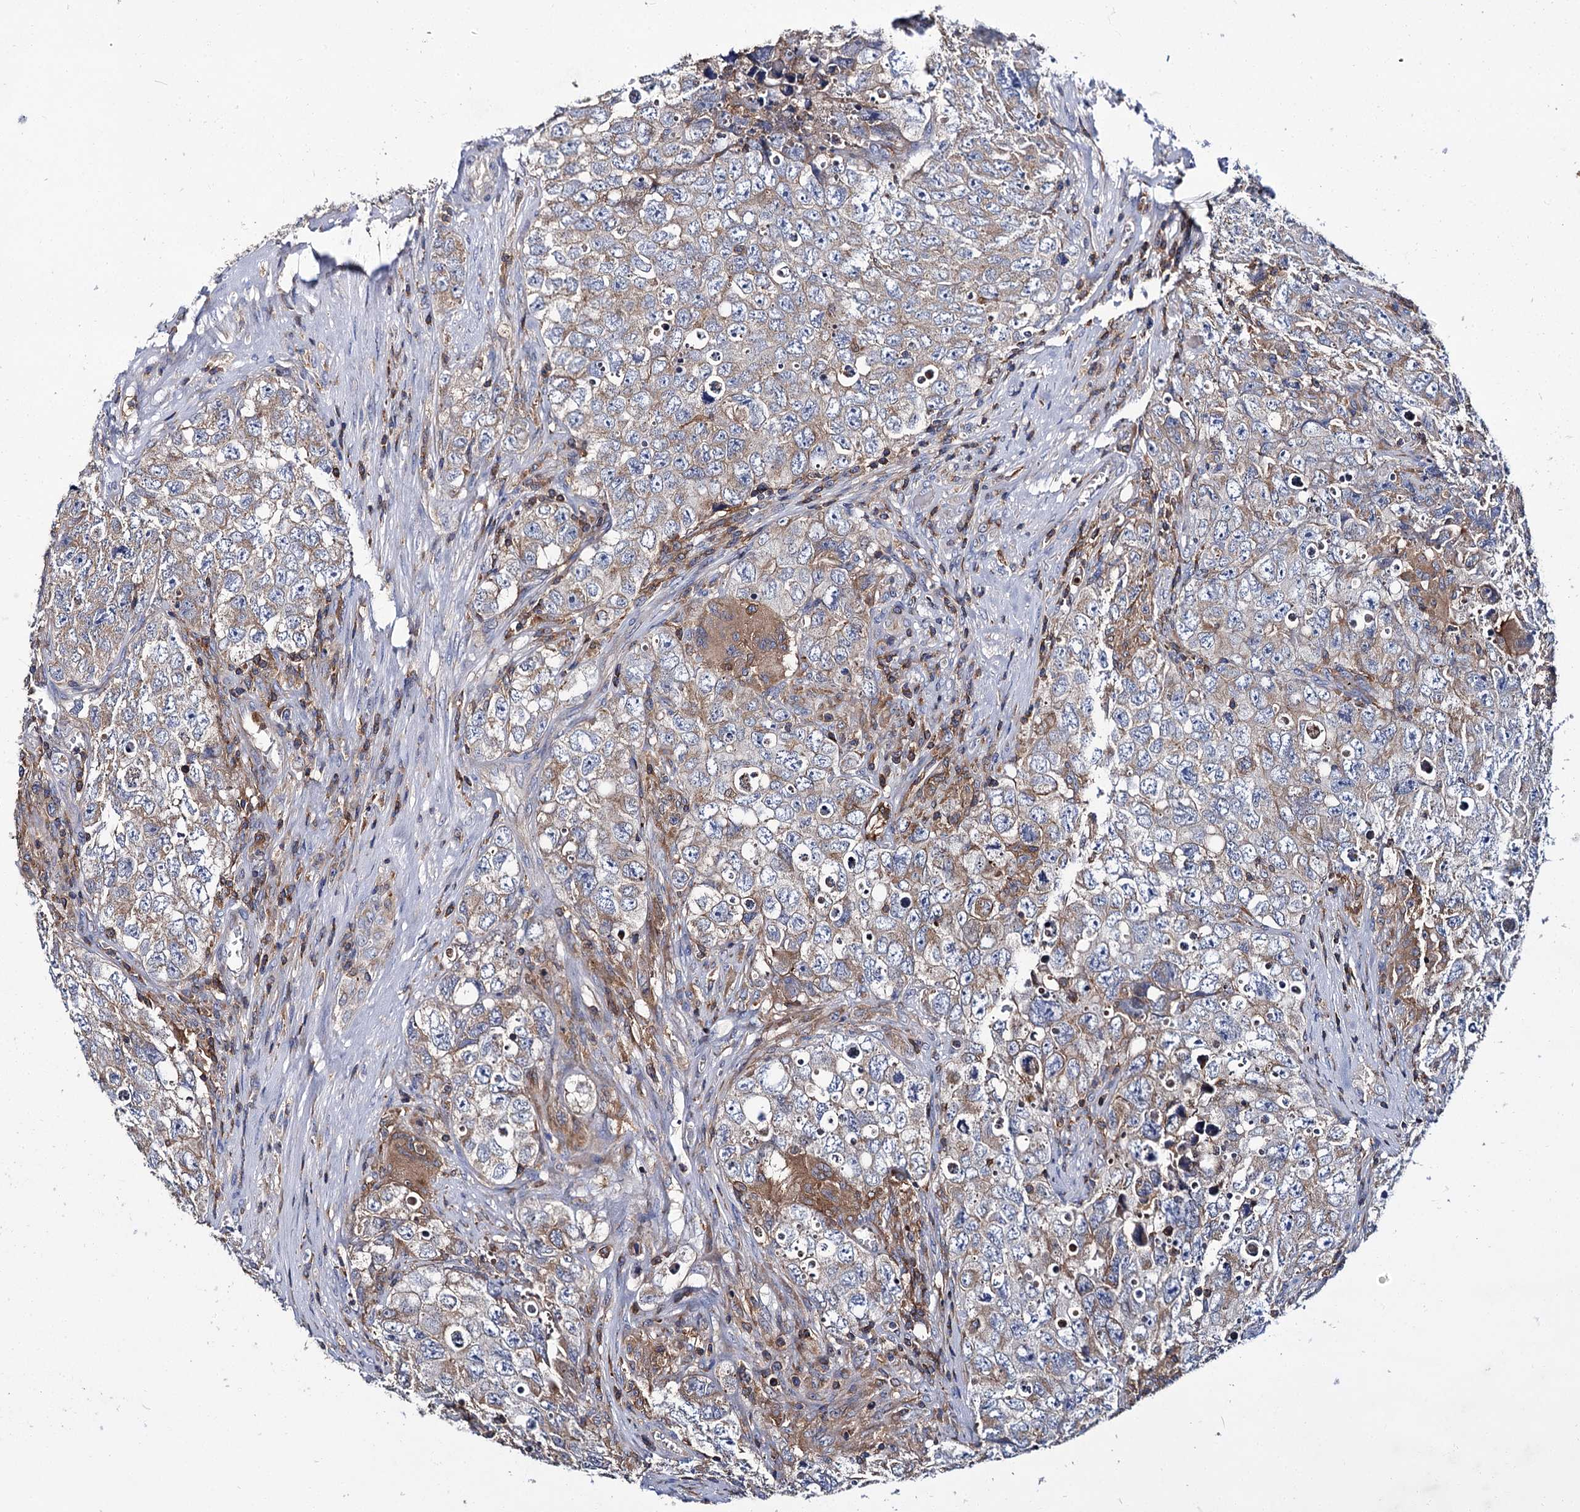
{"staining": {"intensity": "weak", "quantity": ">75%", "location": "cytoplasmic/membranous"}, "tissue": "testis cancer", "cell_type": "Tumor cells", "image_type": "cancer", "snomed": [{"axis": "morphology", "description": "Seminoma, NOS"}, {"axis": "morphology", "description": "Carcinoma, Embryonal, NOS"}, {"axis": "topography", "description": "Testis"}], "caption": "Testis cancer (embryonal carcinoma) tissue shows weak cytoplasmic/membranous staining in about >75% of tumor cells", "gene": "UBASH3B", "patient": {"sex": "male", "age": 43}}